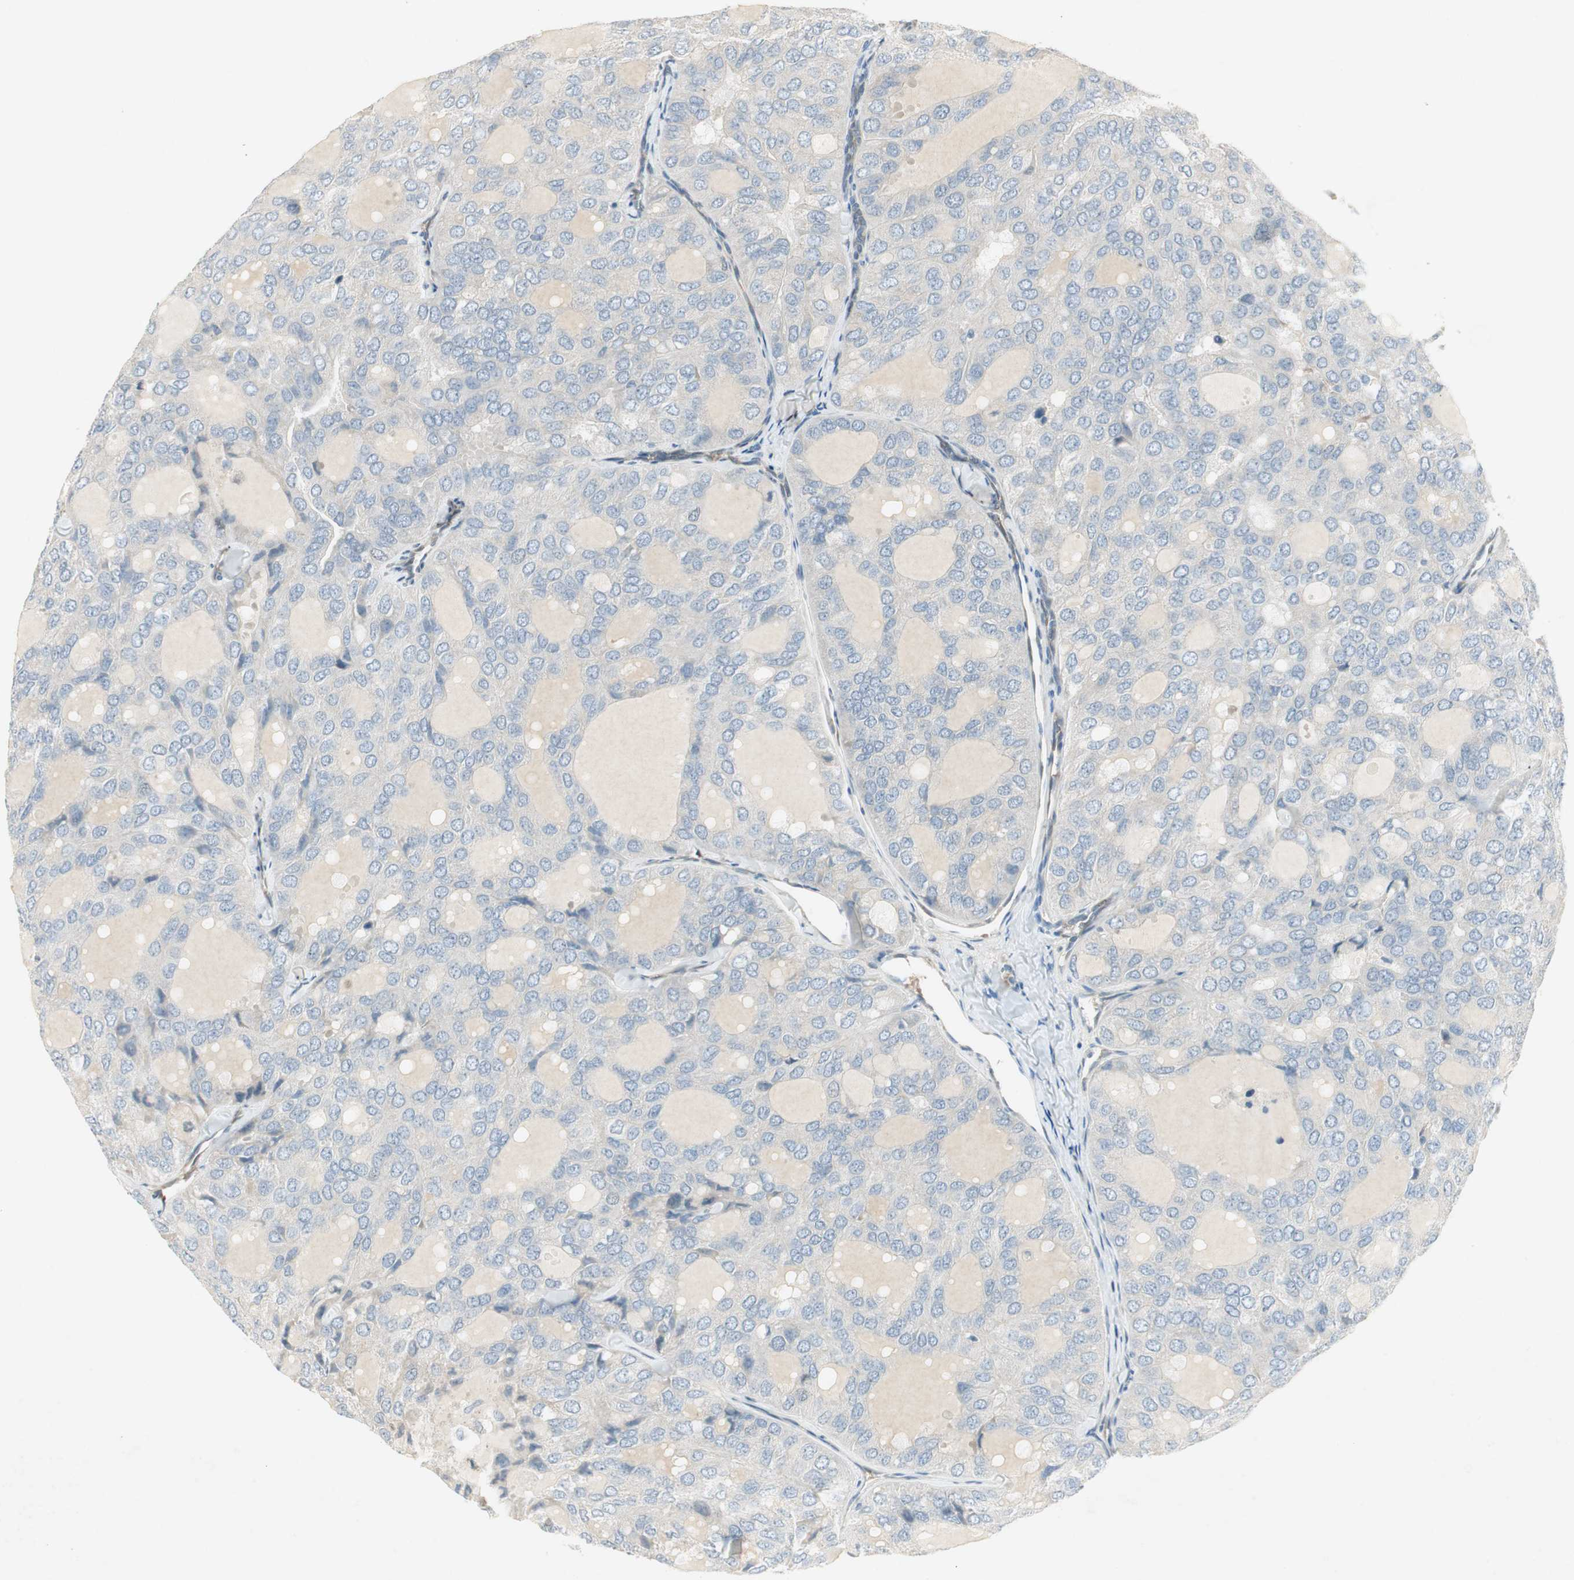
{"staining": {"intensity": "negative", "quantity": "none", "location": "none"}, "tissue": "thyroid cancer", "cell_type": "Tumor cells", "image_type": "cancer", "snomed": [{"axis": "morphology", "description": "Follicular adenoma carcinoma, NOS"}, {"axis": "topography", "description": "Thyroid gland"}], "caption": "High magnification brightfield microscopy of follicular adenoma carcinoma (thyroid) stained with DAB (3,3'-diaminobenzidine) (brown) and counterstained with hematoxylin (blue): tumor cells show no significant staining.", "gene": "STON1-GTF2A1L", "patient": {"sex": "male", "age": 75}}